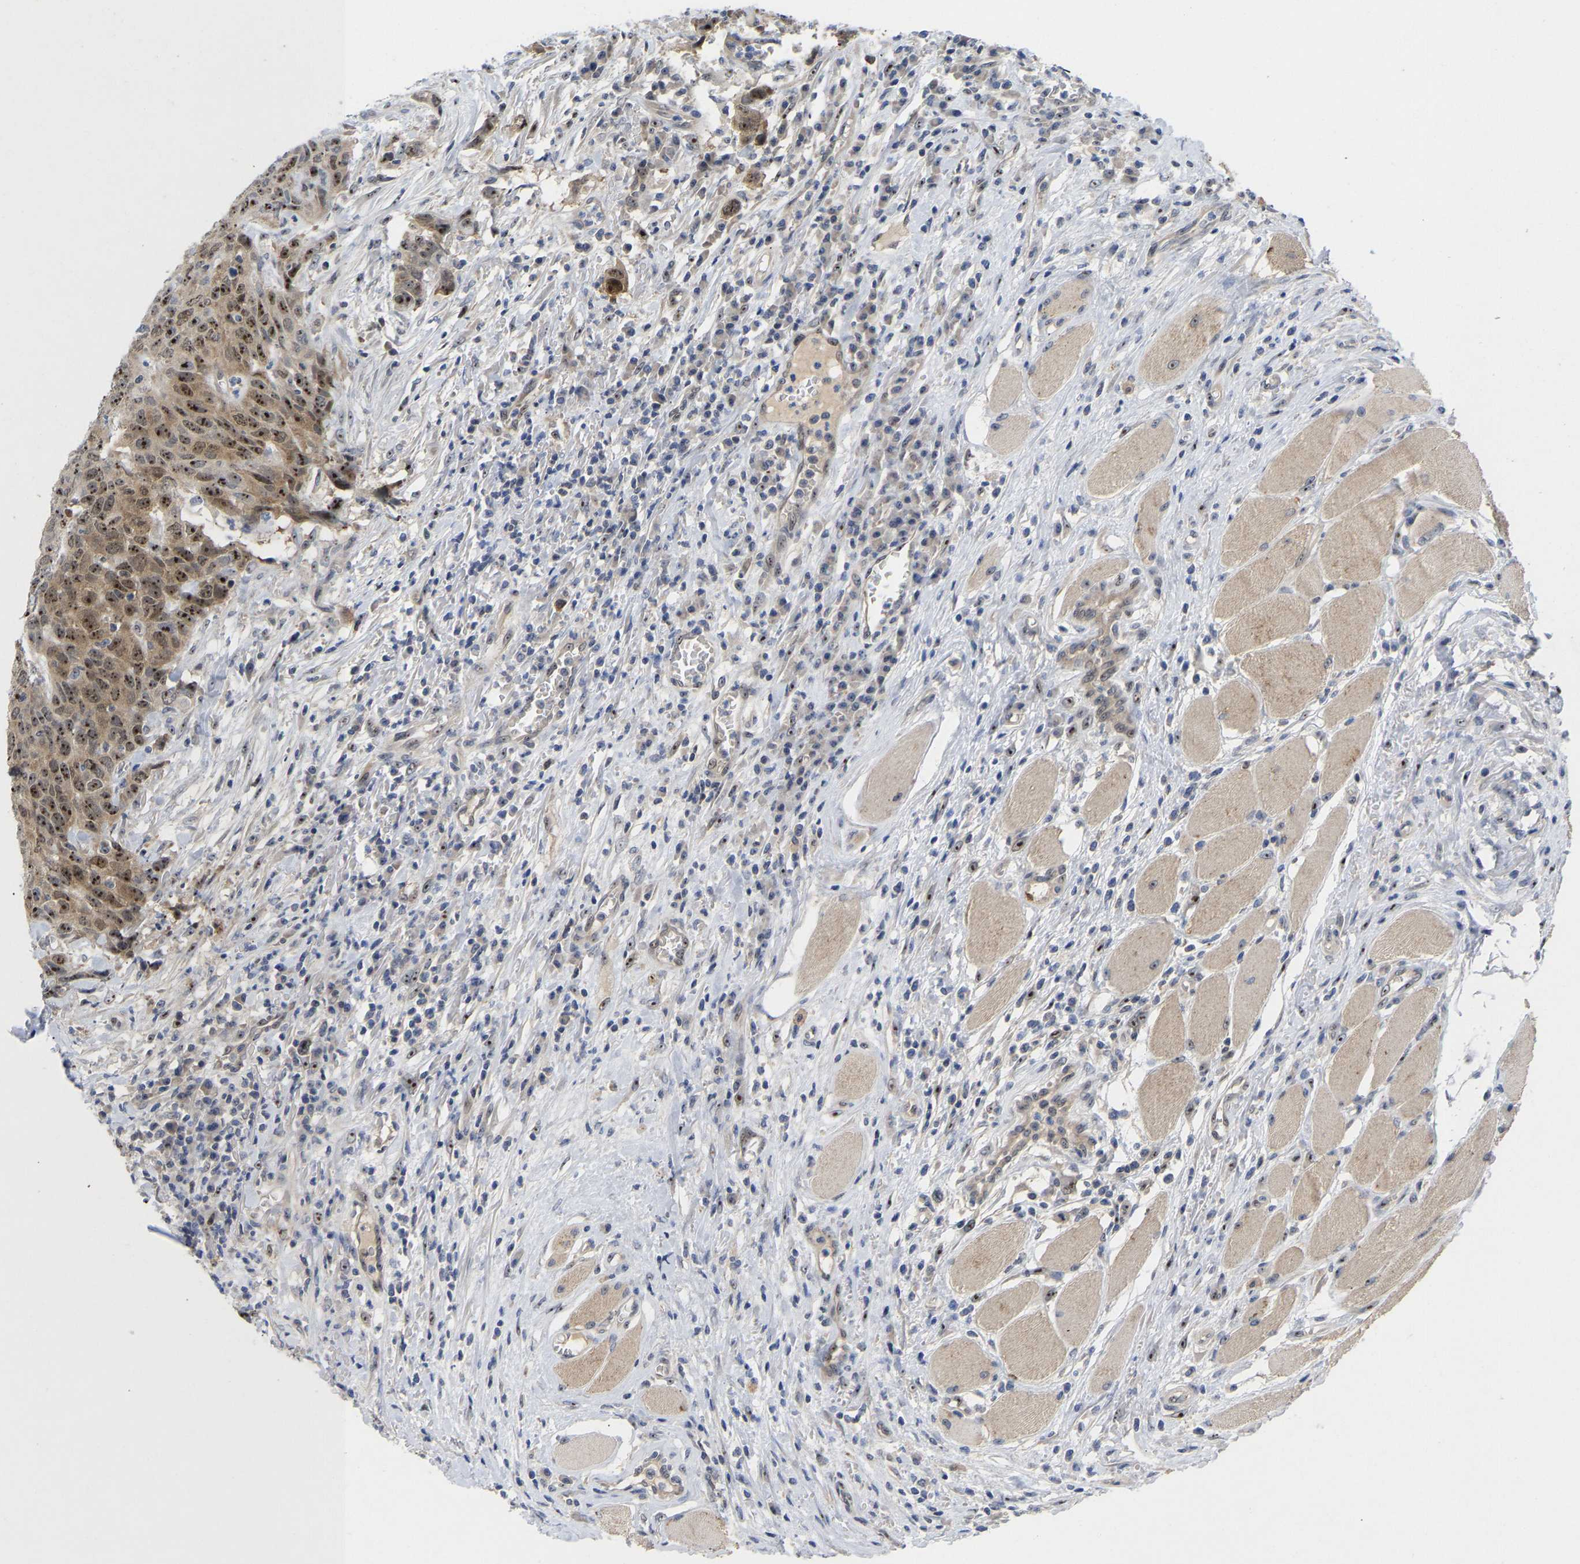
{"staining": {"intensity": "moderate", "quantity": ">75%", "location": "cytoplasmic/membranous,nuclear"}, "tissue": "head and neck cancer", "cell_type": "Tumor cells", "image_type": "cancer", "snomed": [{"axis": "morphology", "description": "Squamous cell carcinoma, NOS"}, {"axis": "topography", "description": "Head-Neck"}], "caption": "Protein expression by immunohistochemistry (IHC) exhibits moderate cytoplasmic/membranous and nuclear expression in approximately >75% of tumor cells in head and neck squamous cell carcinoma.", "gene": "NLE1", "patient": {"sex": "male", "age": 66}}